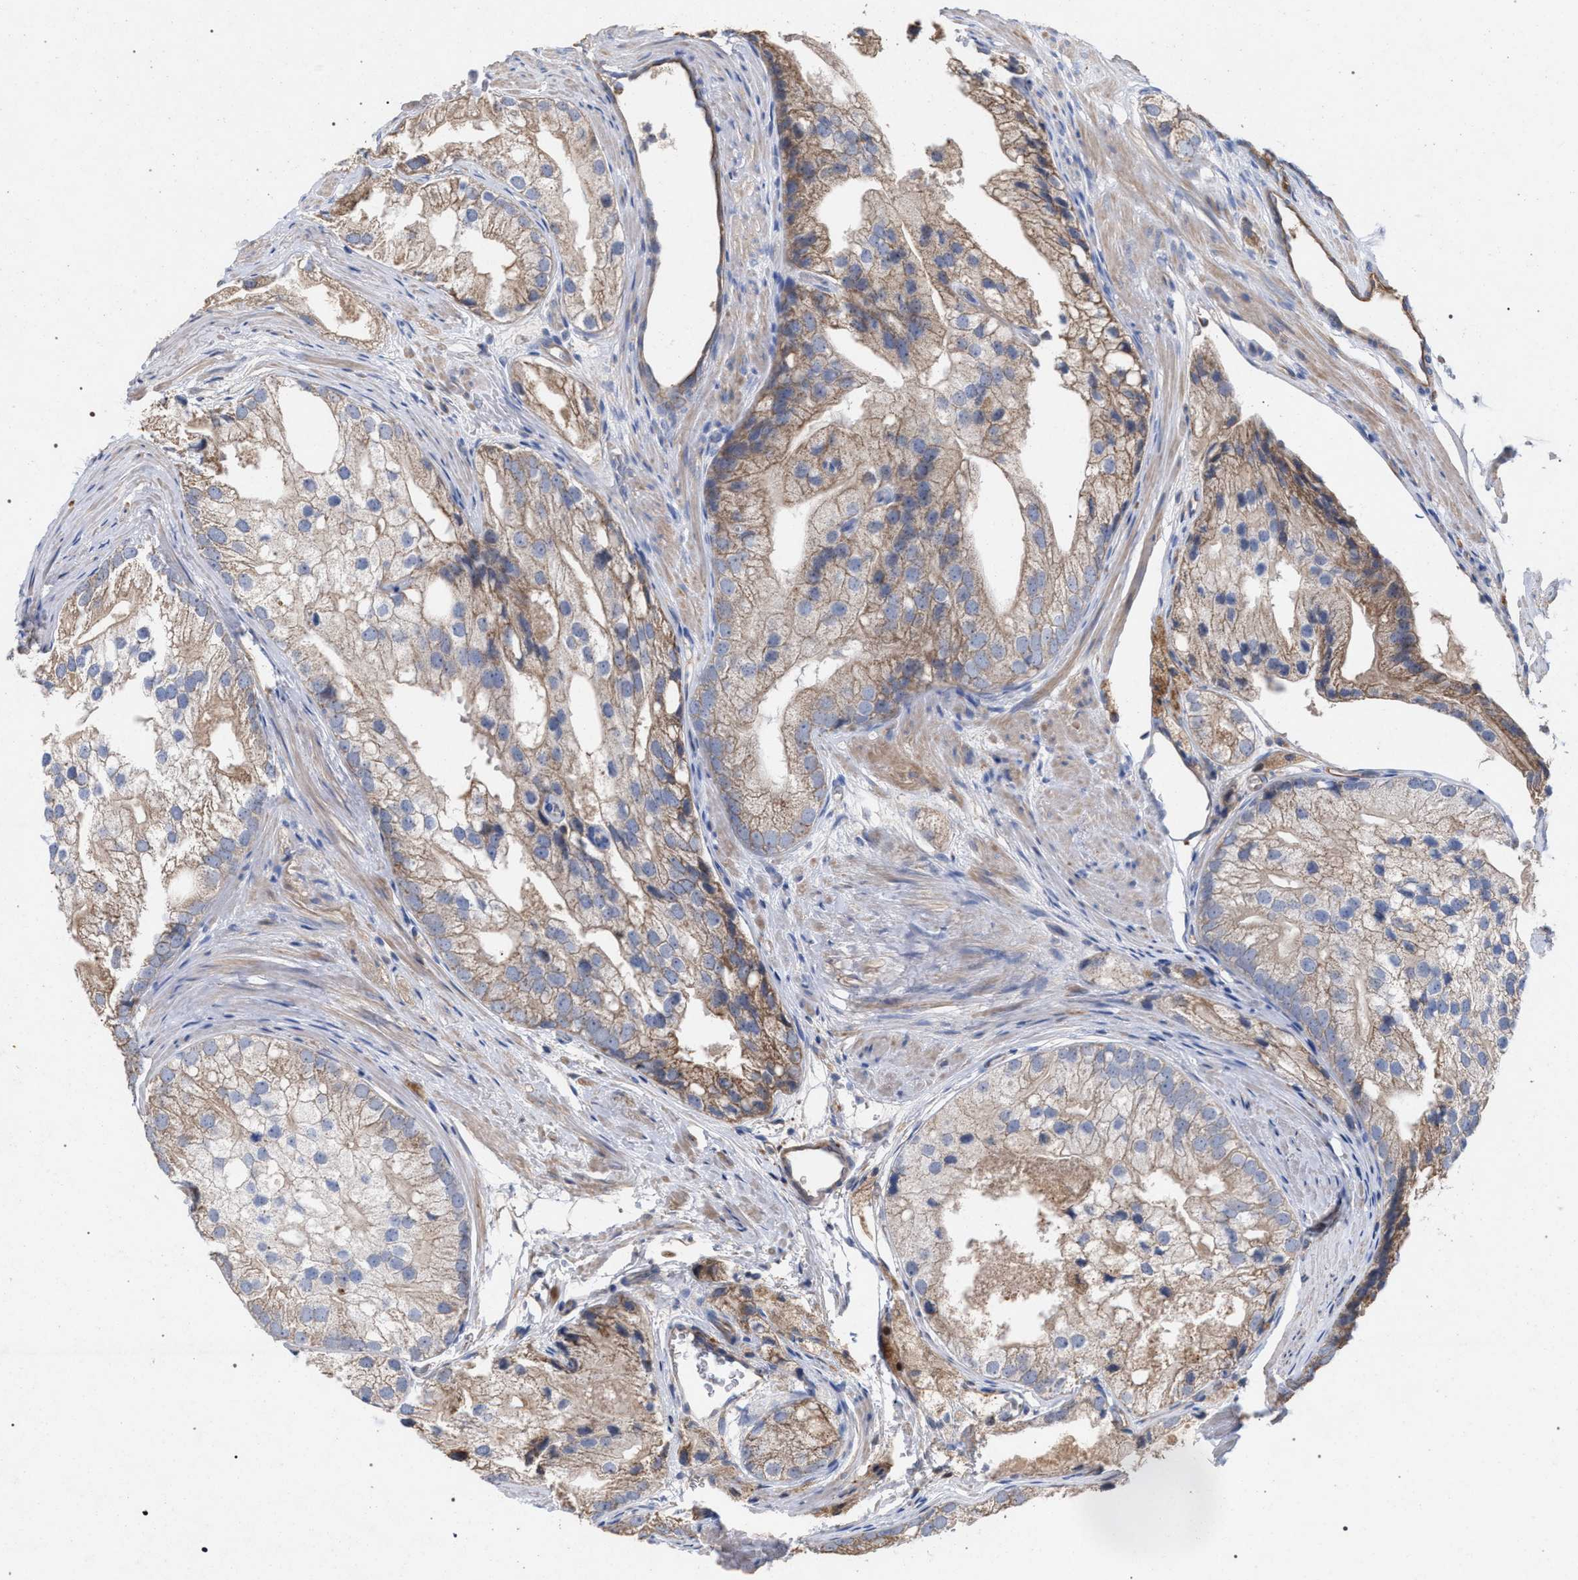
{"staining": {"intensity": "weak", "quantity": ">75%", "location": "cytoplasmic/membranous"}, "tissue": "prostate cancer", "cell_type": "Tumor cells", "image_type": "cancer", "snomed": [{"axis": "morphology", "description": "Adenocarcinoma, Low grade"}, {"axis": "topography", "description": "Prostate"}], "caption": "This is a histology image of immunohistochemistry (IHC) staining of adenocarcinoma (low-grade) (prostate), which shows weak positivity in the cytoplasmic/membranous of tumor cells.", "gene": "BCL2L12", "patient": {"sex": "male", "age": 69}}